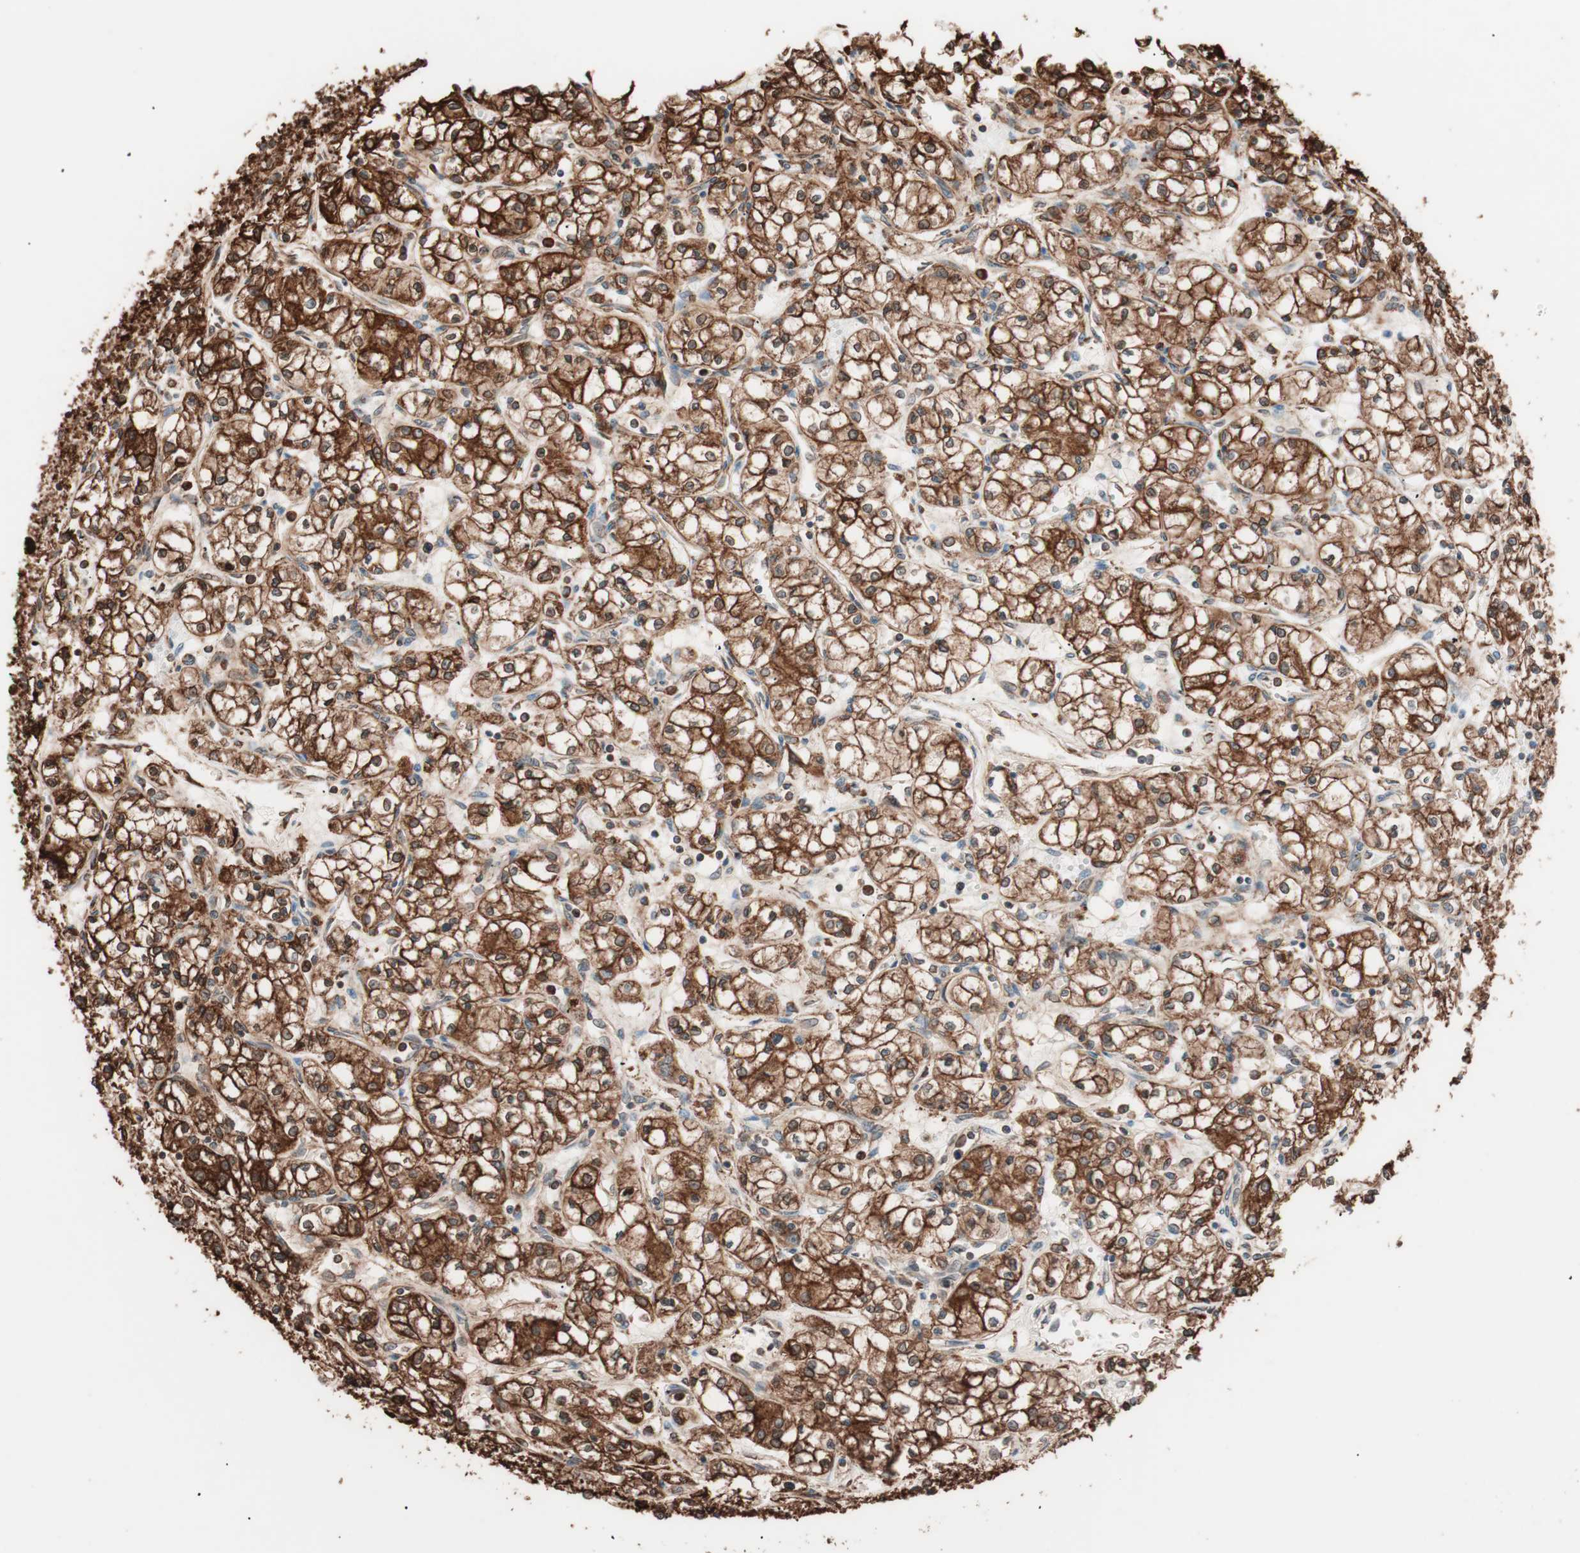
{"staining": {"intensity": "strong", "quantity": ">75%", "location": "cytoplasmic/membranous"}, "tissue": "renal cancer", "cell_type": "Tumor cells", "image_type": "cancer", "snomed": [{"axis": "morphology", "description": "Normal tissue, NOS"}, {"axis": "morphology", "description": "Adenocarcinoma, NOS"}, {"axis": "topography", "description": "Kidney"}], "caption": "Immunohistochemistry (IHC) staining of renal cancer (adenocarcinoma), which displays high levels of strong cytoplasmic/membranous positivity in about >75% of tumor cells indicating strong cytoplasmic/membranous protein staining. The staining was performed using DAB (brown) for protein detection and nuclei were counterstained in hematoxylin (blue).", "gene": "VEGFA", "patient": {"sex": "male", "age": 59}}